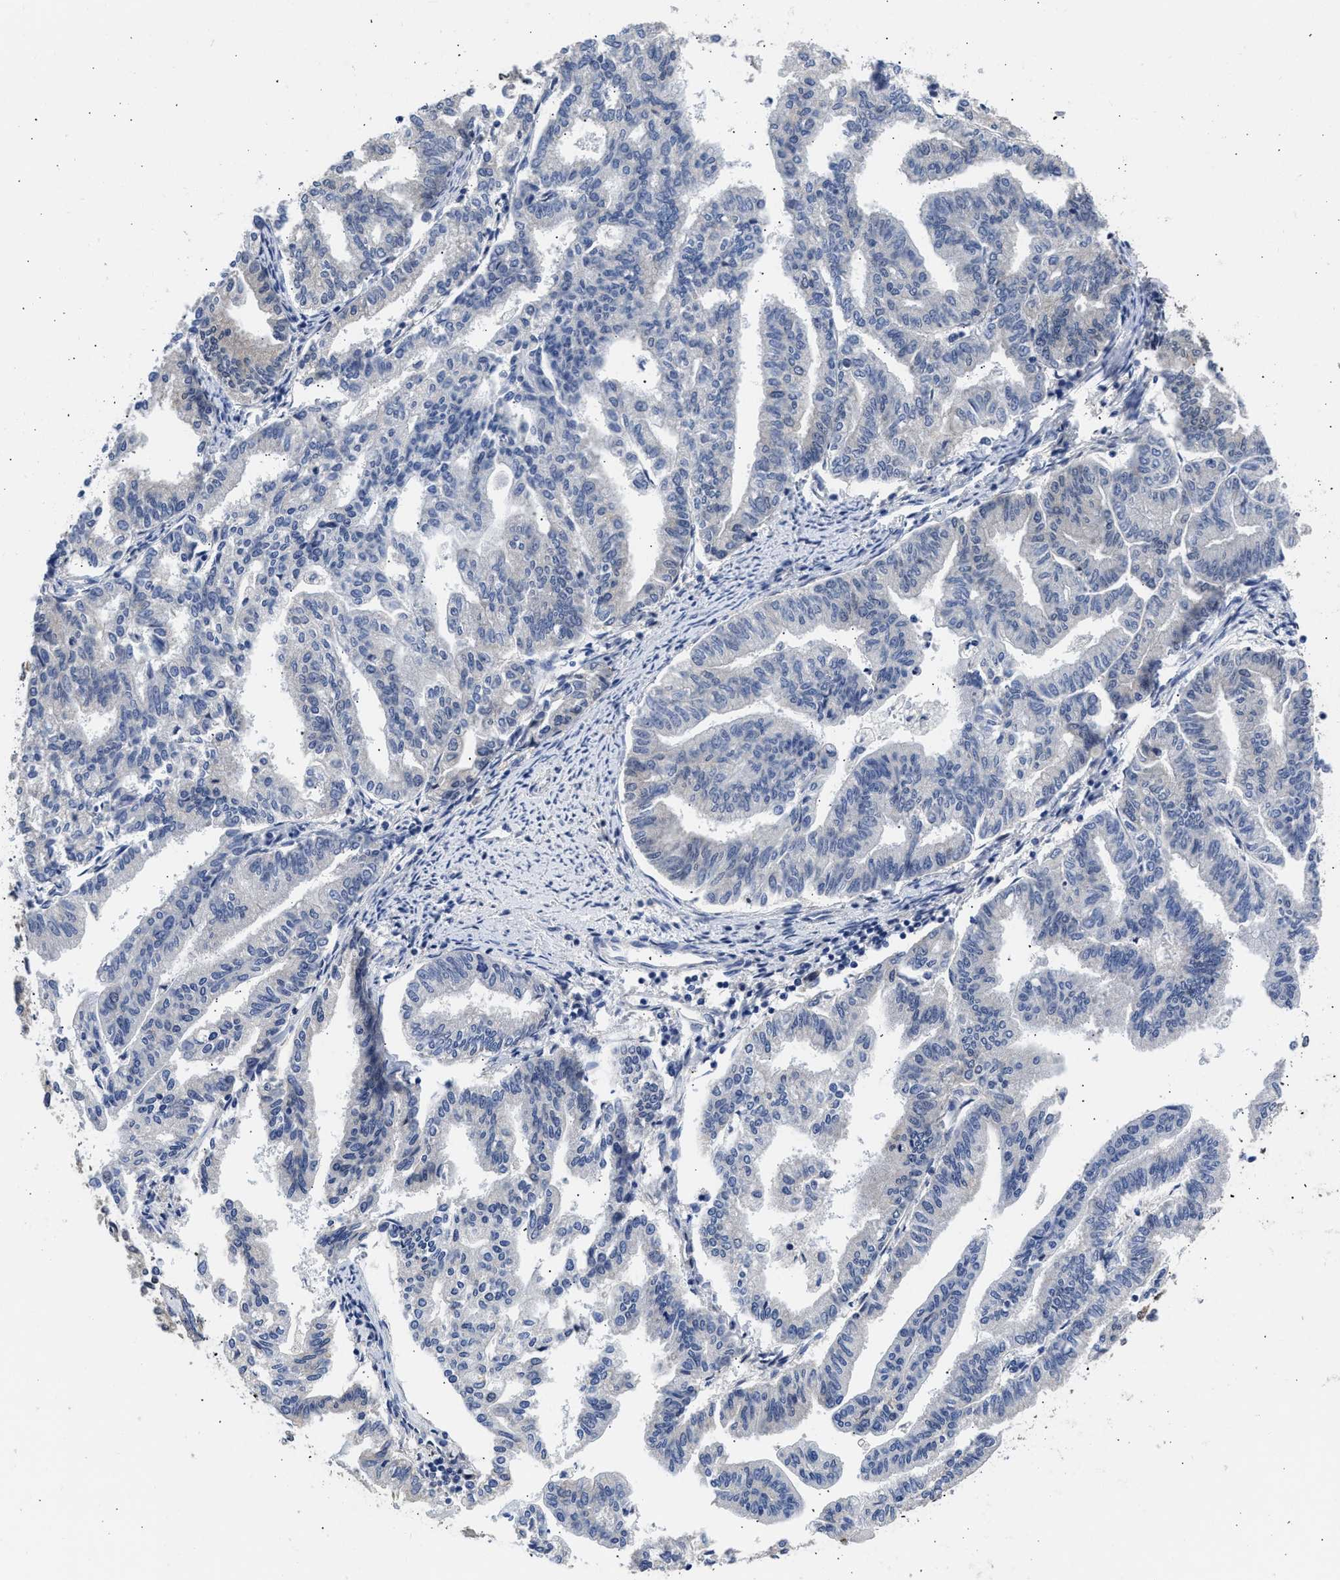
{"staining": {"intensity": "negative", "quantity": "none", "location": "none"}, "tissue": "endometrial cancer", "cell_type": "Tumor cells", "image_type": "cancer", "snomed": [{"axis": "morphology", "description": "Adenocarcinoma, NOS"}, {"axis": "topography", "description": "Endometrium"}], "caption": "A photomicrograph of human endometrial adenocarcinoma is negative for staining in tumor cells.", "gene": "XPO5", "patient": {"sex": "female", "age": 79}}